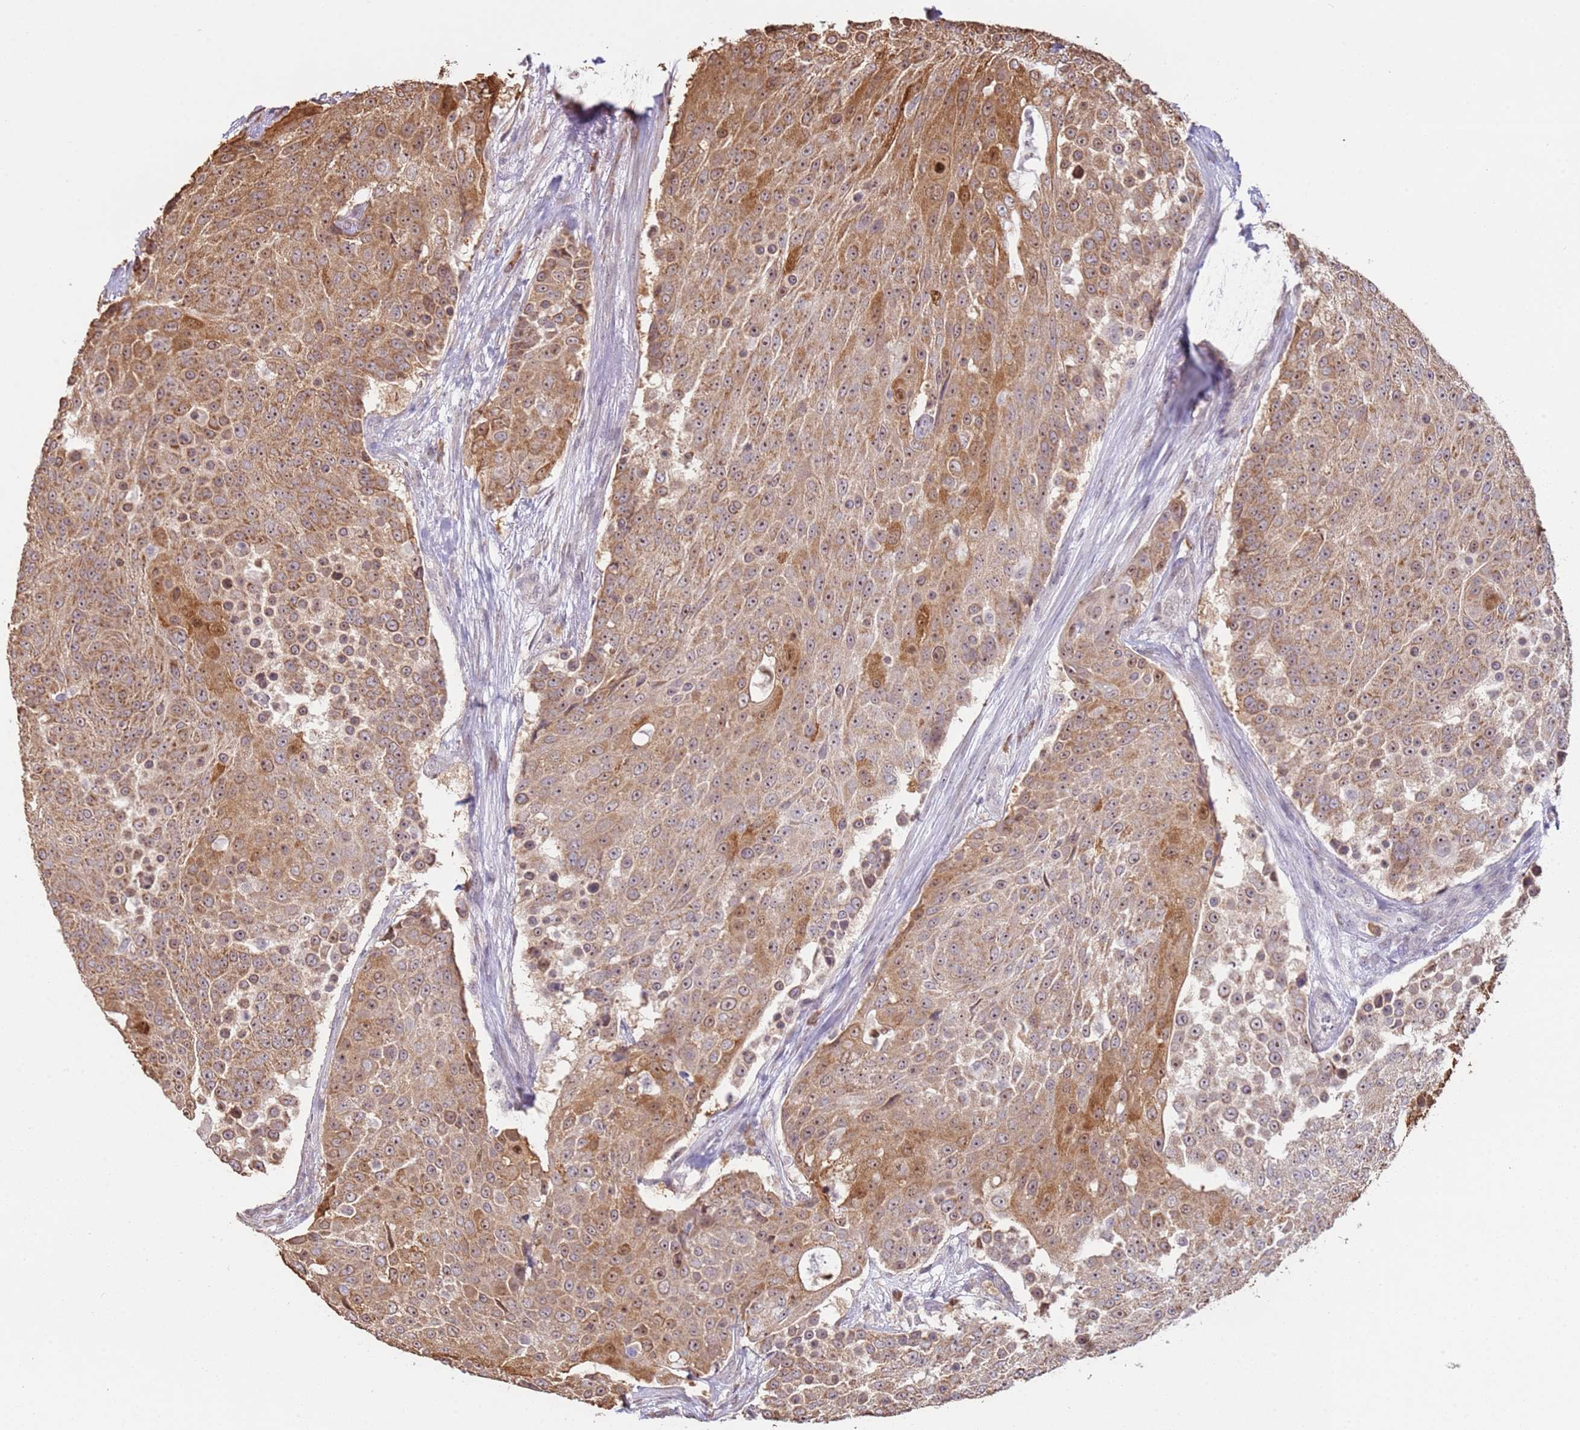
{"staining": {"intensity": "moderate", "quantity": ">75%", "location": "cytoplasmic/membranous,nuclear"}, "tissue": "urothelial cancer", "cell_type": "Tumor cells", "image_type": "cancer", "snomed": [{"axis": "morphology", "description": "Urothelial carcinoma, High grade"}, {"axis": "topography", "description": "Urinary bladder"}], "caption": "The histopathology image shows staining of urothelial cancer, revealing moderate cytoplasmic/membranous and nuclear protein staining (brown color) within tumor cells.", "gene": "SCAF1", "patient": {"sex": "female", "age": 63}}